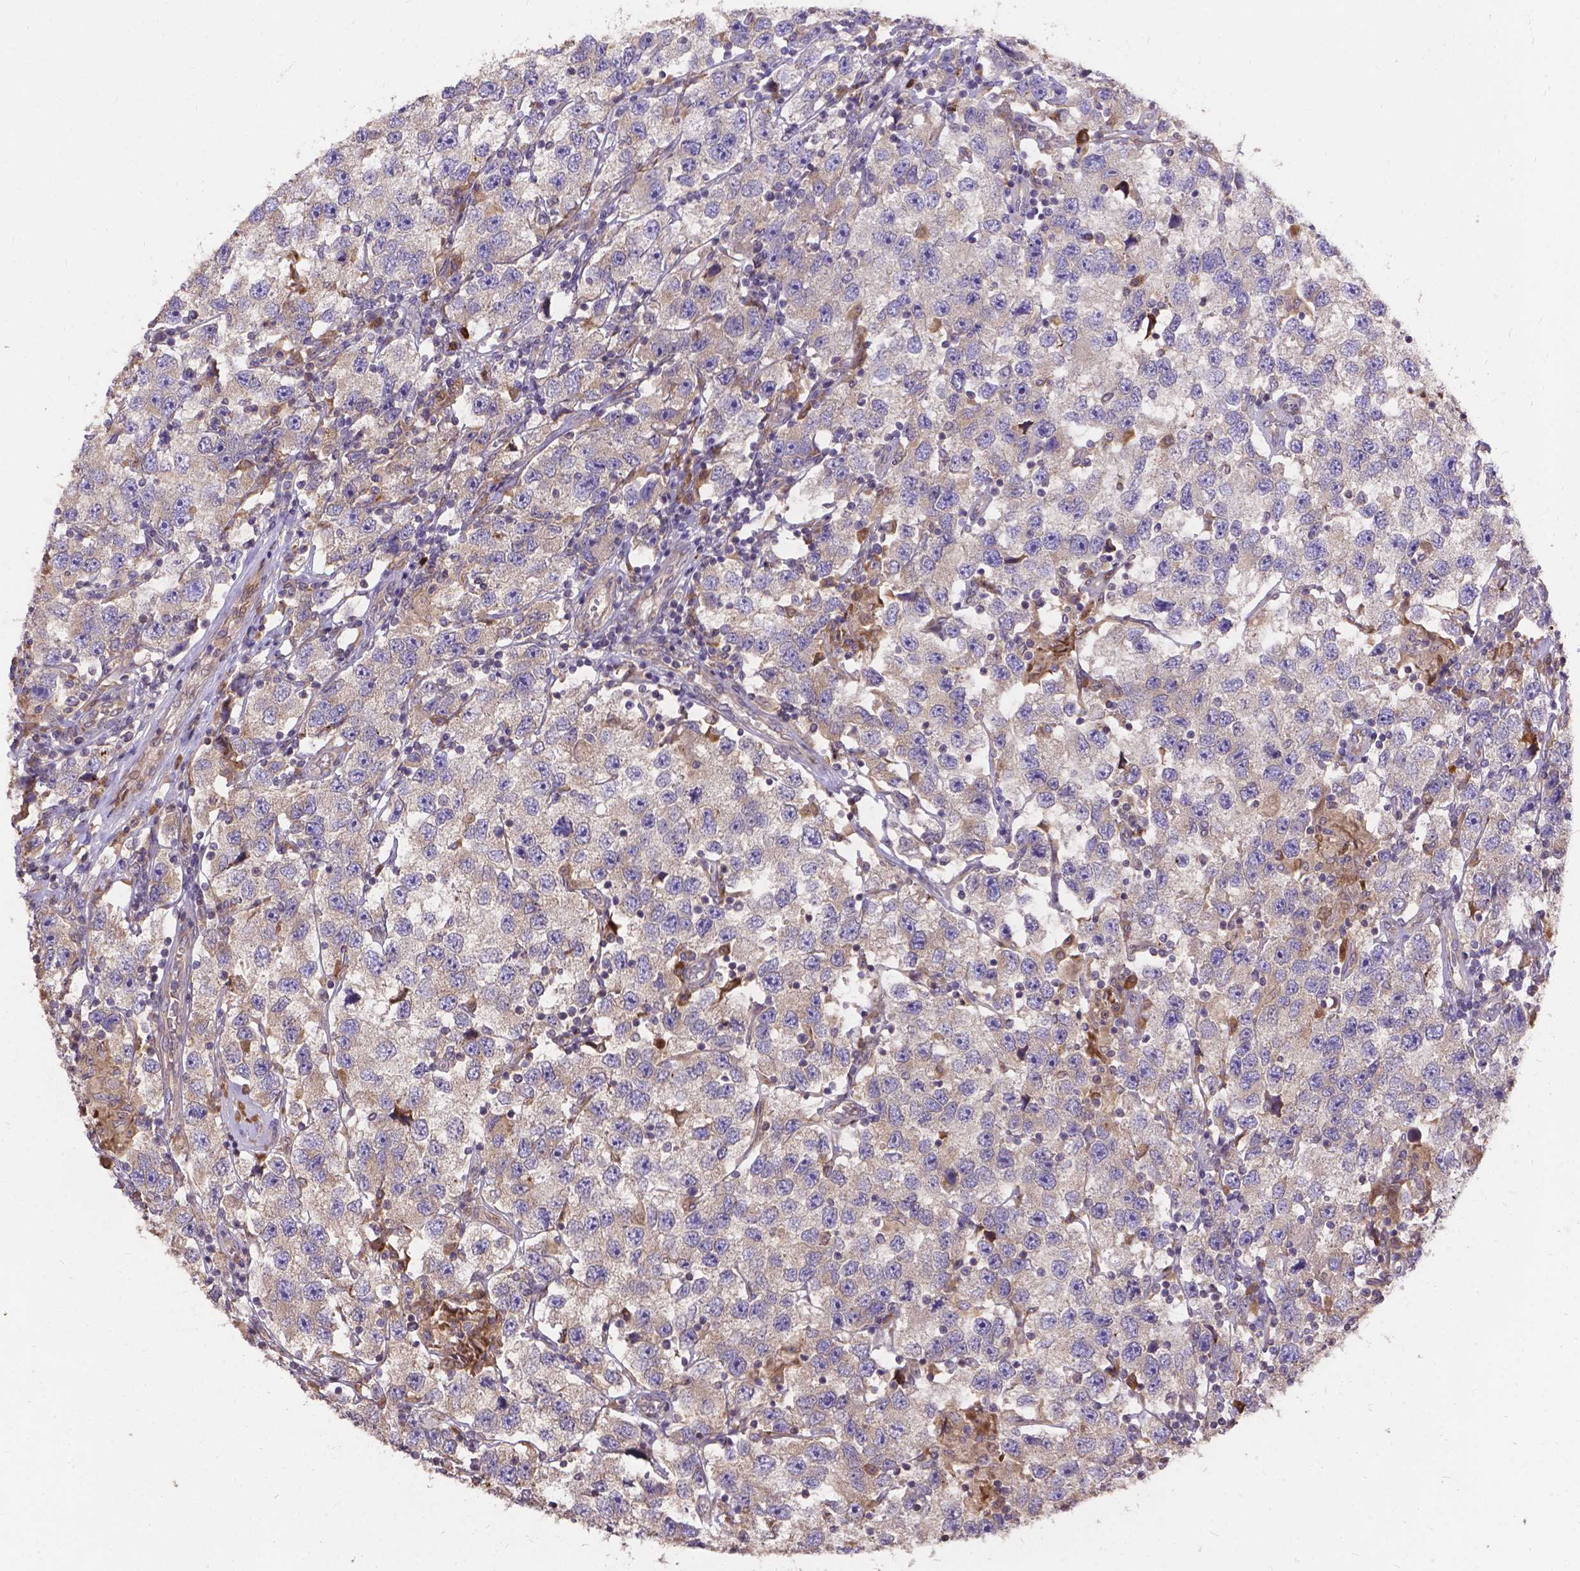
{"staining": {"intensity": "negative", "quantity": "none", "location": "none"}, "tissue": "testis cancer", "cell_type": "Tumor cells", "image_type": "cancer", "snomed": [{"axis": "morphology", "description": "Seminoma, NOS"}, {"axis": "topography", "description": "Testis"}], "caption": "Image shows no protein expression in tumor cells of testis cancer (seminoma) tissue. The staining is performed using DAB (3,3'-diaminobenzidine) brown chromogen with nuclei counter-stained in using hematoxylin.", "gene": "DENND6A", "patient": {"sex": "male", "age": 26}}